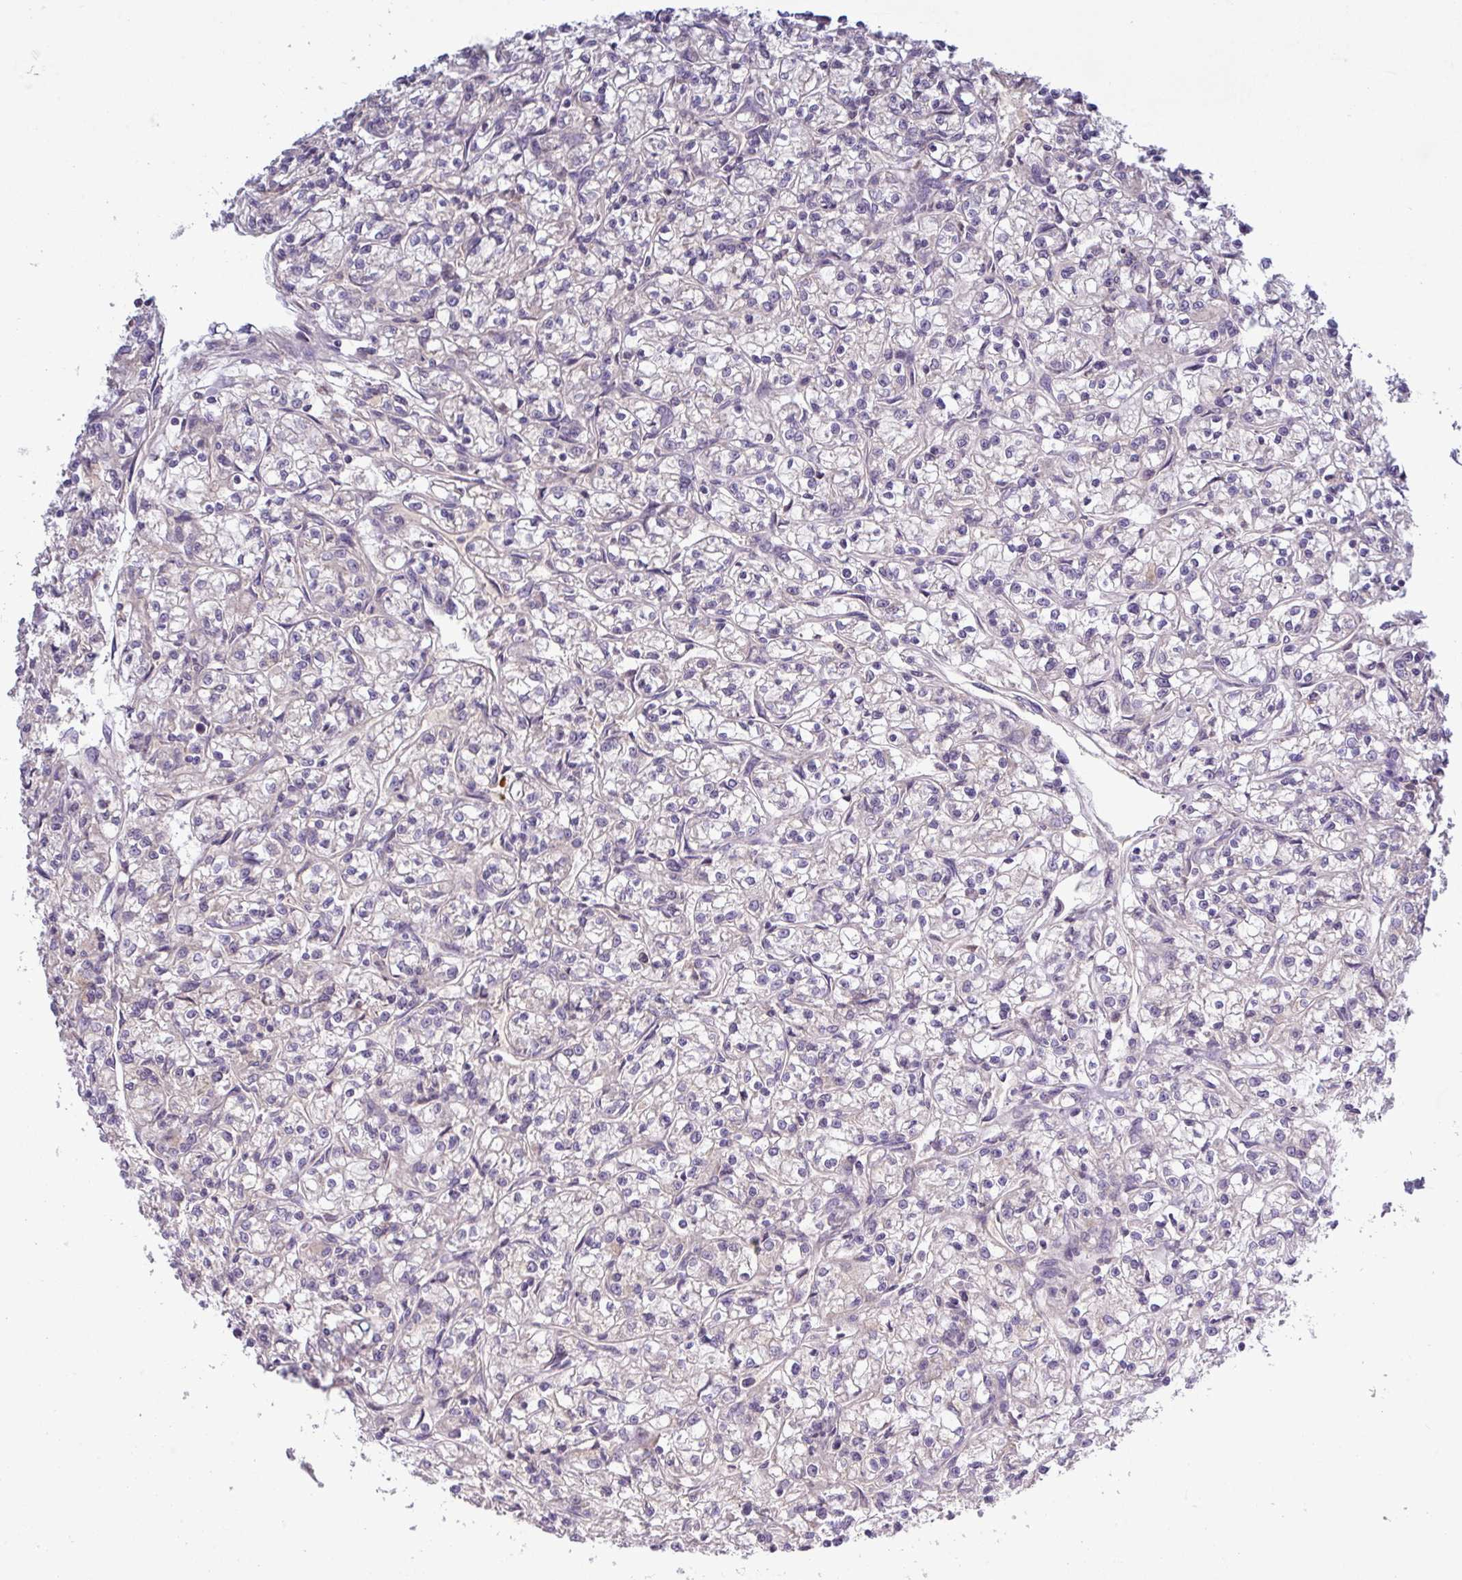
{"staining": {"intensity": "negative", "quantity": "none", "location": "none"}, "tissue": "renal cancer", "cell_type": "Tumor cells", "image_type": "cancer", "snomed": [{"axis": "morphology", "description": "Adenocarcinoma, NOS"}, {"axis": "topography", "description": "Kidney"}], "caption": "Immunohistochemistry micrograph of renal cancer stained for a protein (brown), which displays no positivity in tumor cells.", "gene": "TMEM62", "patient": {"sex": "female", "age": 59}}